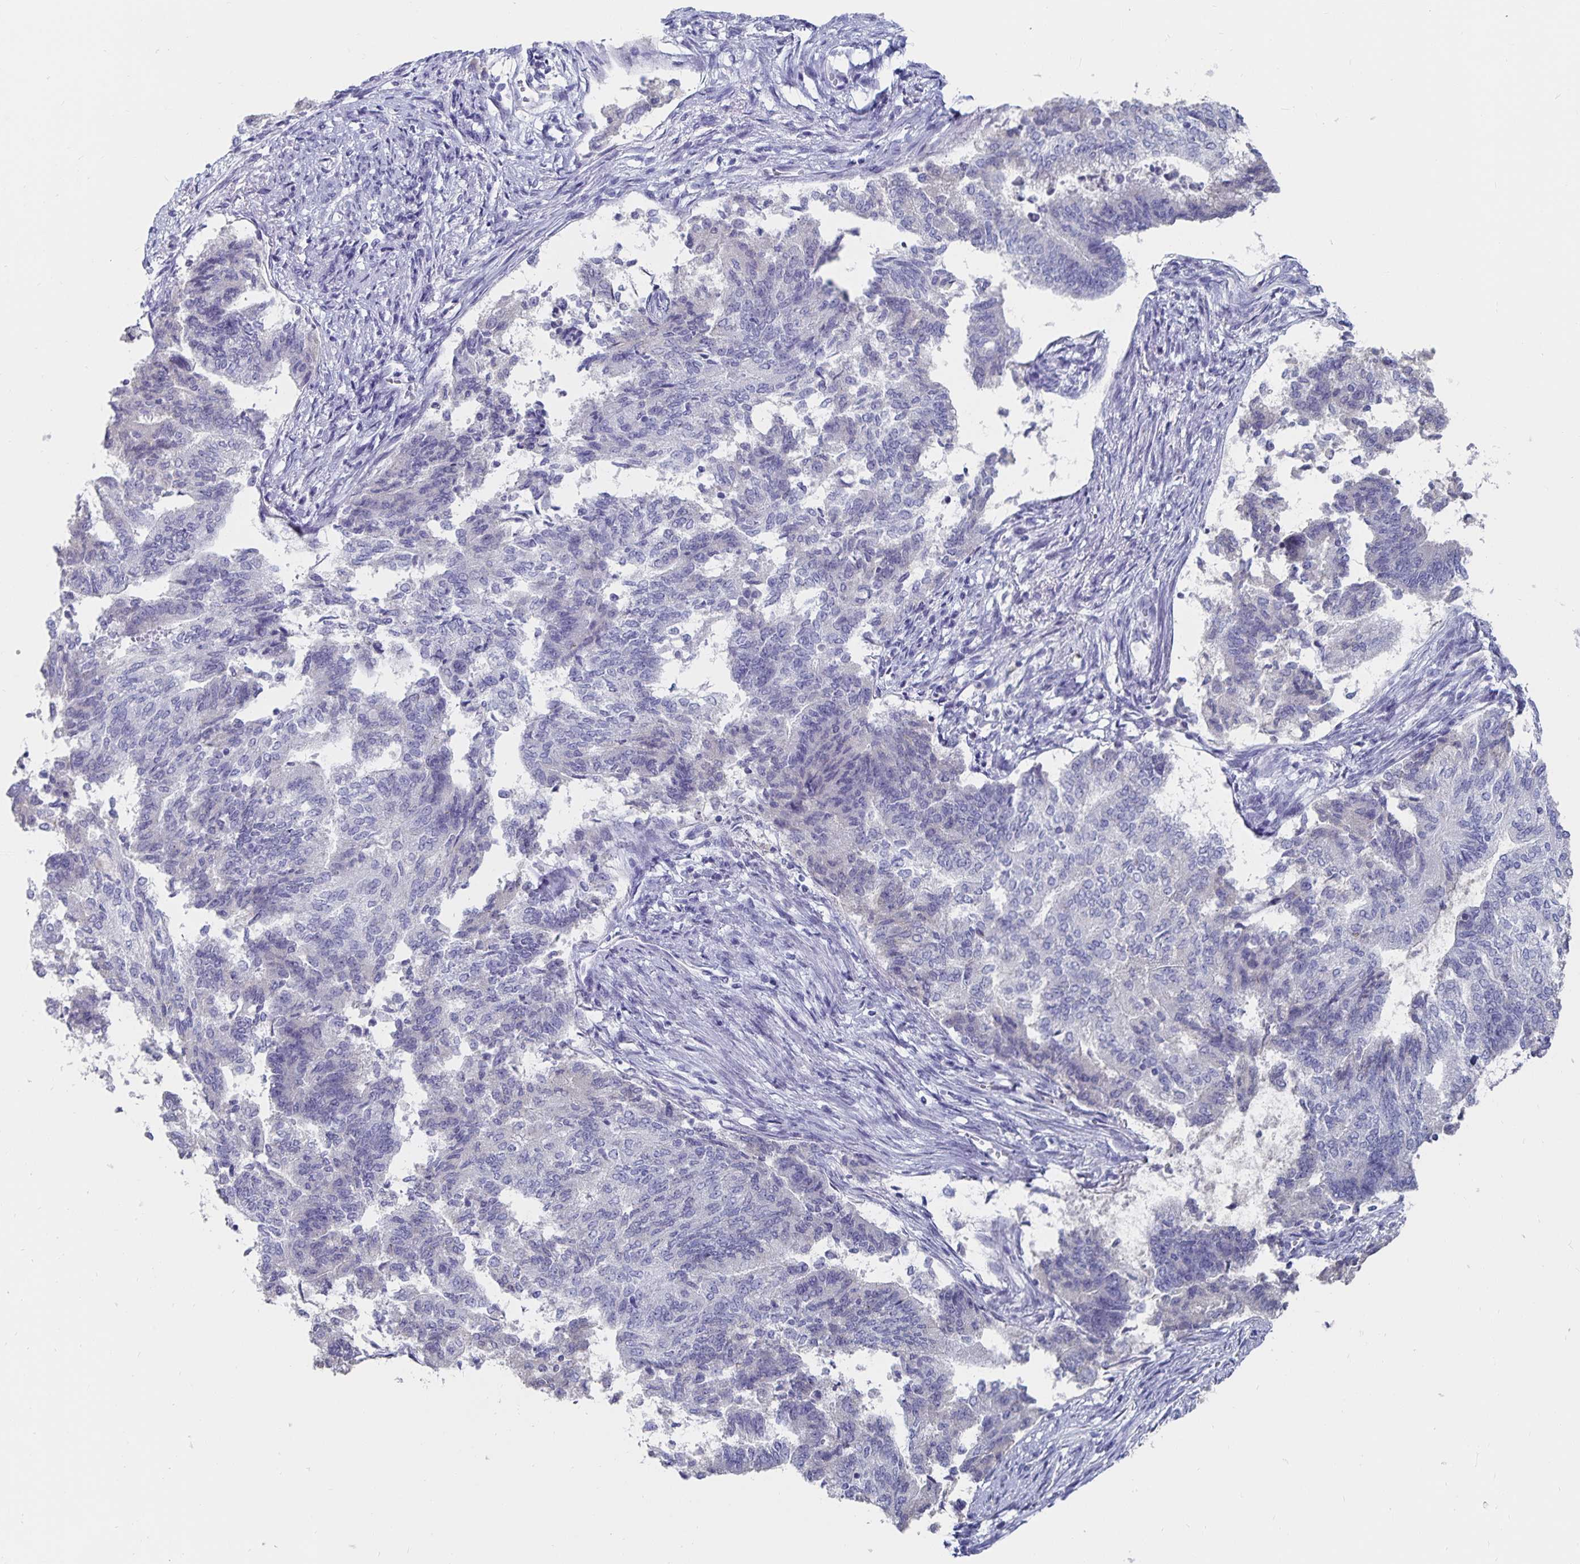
{"staining": {"intensity": "negative", "quantity": "none", "location": "none"}, "tissue": "endometrial cancer", "cell_type": "Tumor cells", "image_type": "cancer", "snomed": [{"axis": "morphology", "description": "Adenocarcinoma, NOS"}, {"axis": "topography", "description": "Endometrium"}], "caption": "Protein analysis of endometrial cancer (adenocarcinoma) displays no significant staining in tumor cells.", "gene": "CFAP69", "patient": {"sex": "female", "age": 65}}